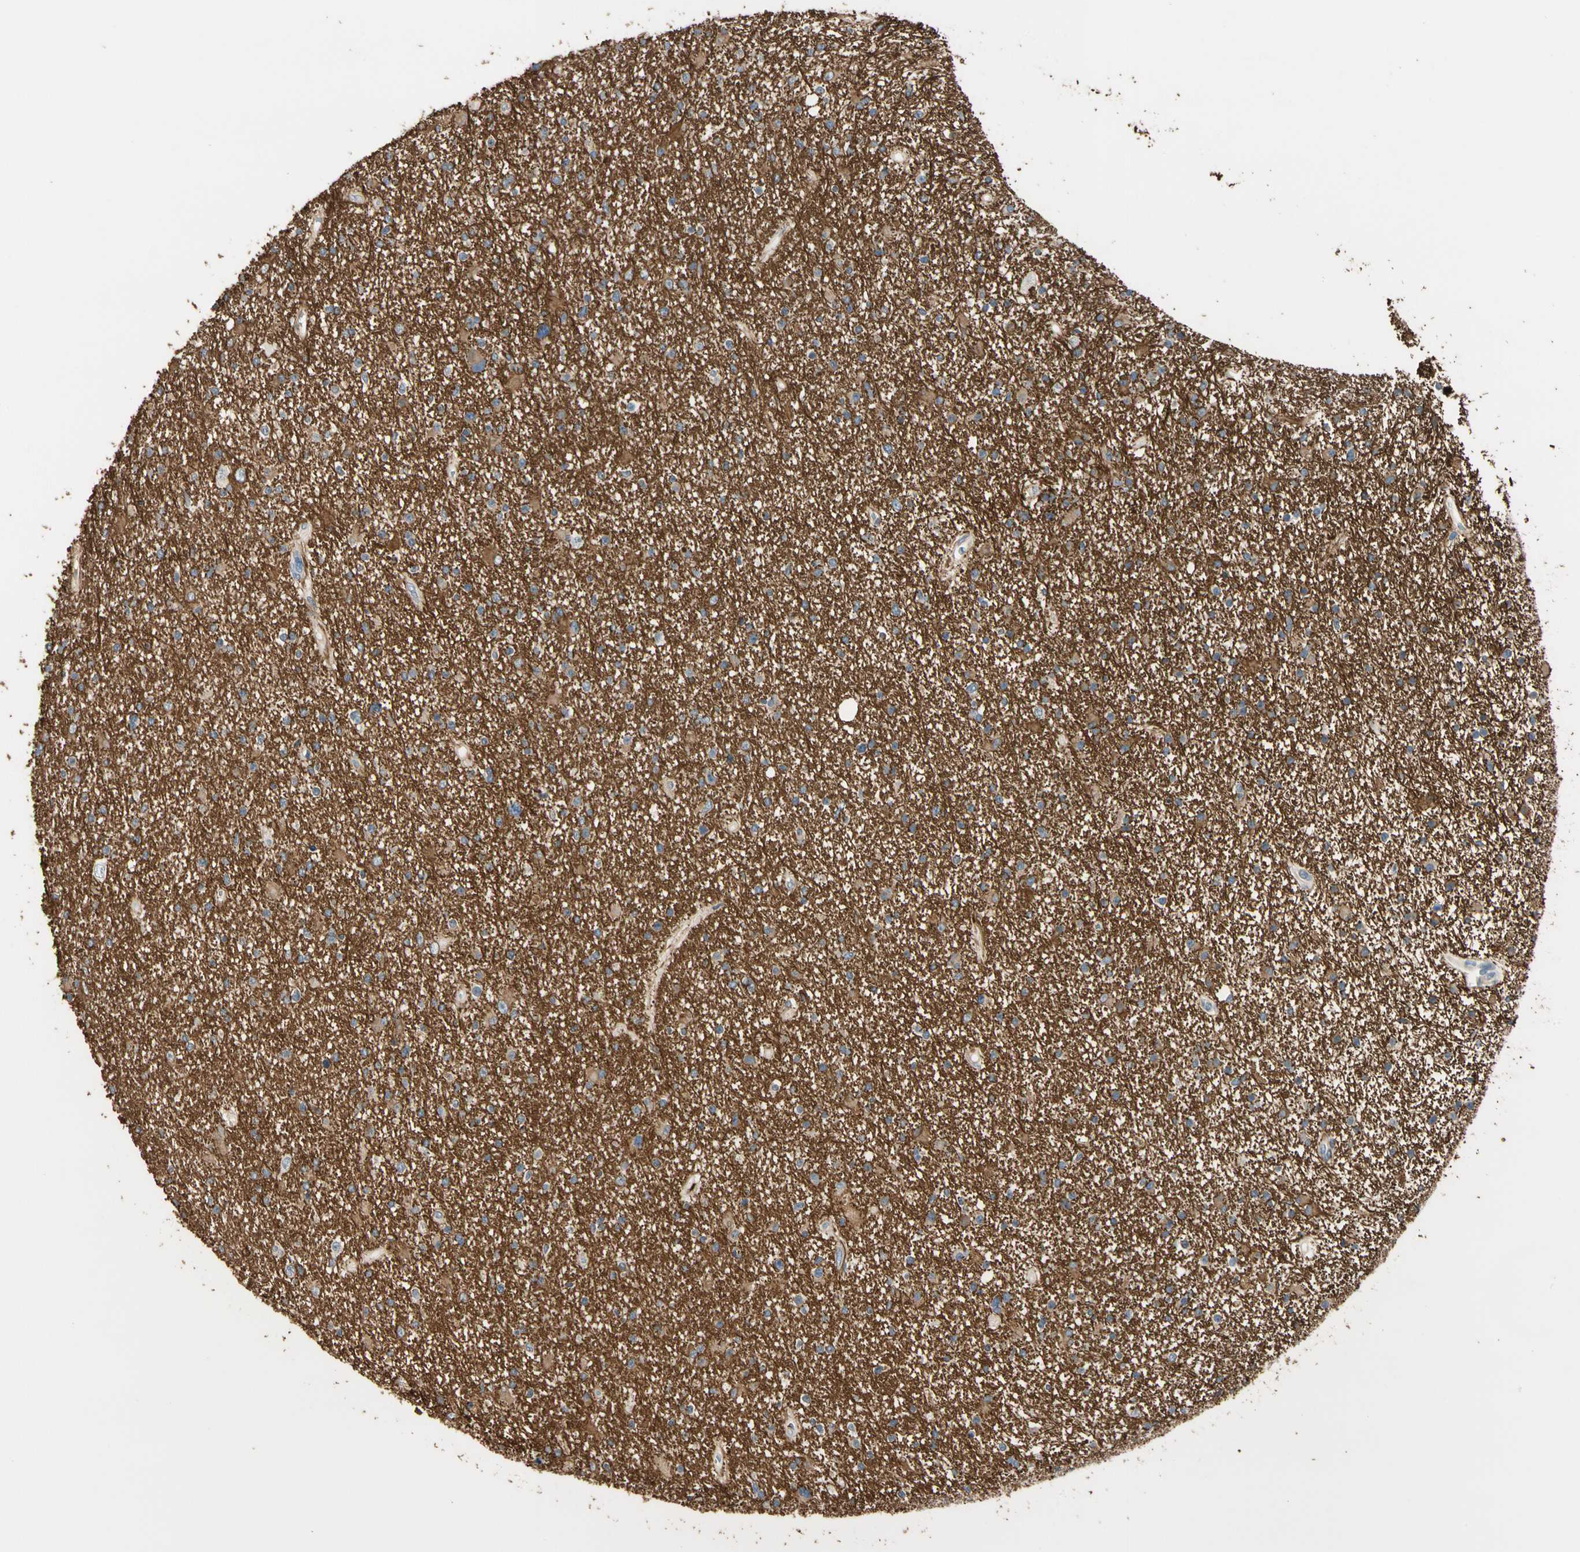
{"staining": {"intensity": "weak", "quantity": "25%-75%", "location": "cytoplasmic/membranous"}, "tissue": "glioma", "cell_type": "Tumor cells", "image_type": "cancer", "snomed": [{"axis": "morphology", "description": "Glioma, malignant, High grade"}, {"axis": "topography", "description": "Brain"}], "caption": "Human malignant glioma (high-grade) stained for a protein (brown) exhibits weak cytoplasmic/membranous positive staining in approximately 25%-75% of tumor cells.", "gene": "GPR153", "patient": {"sex": "male", "age": 33}}